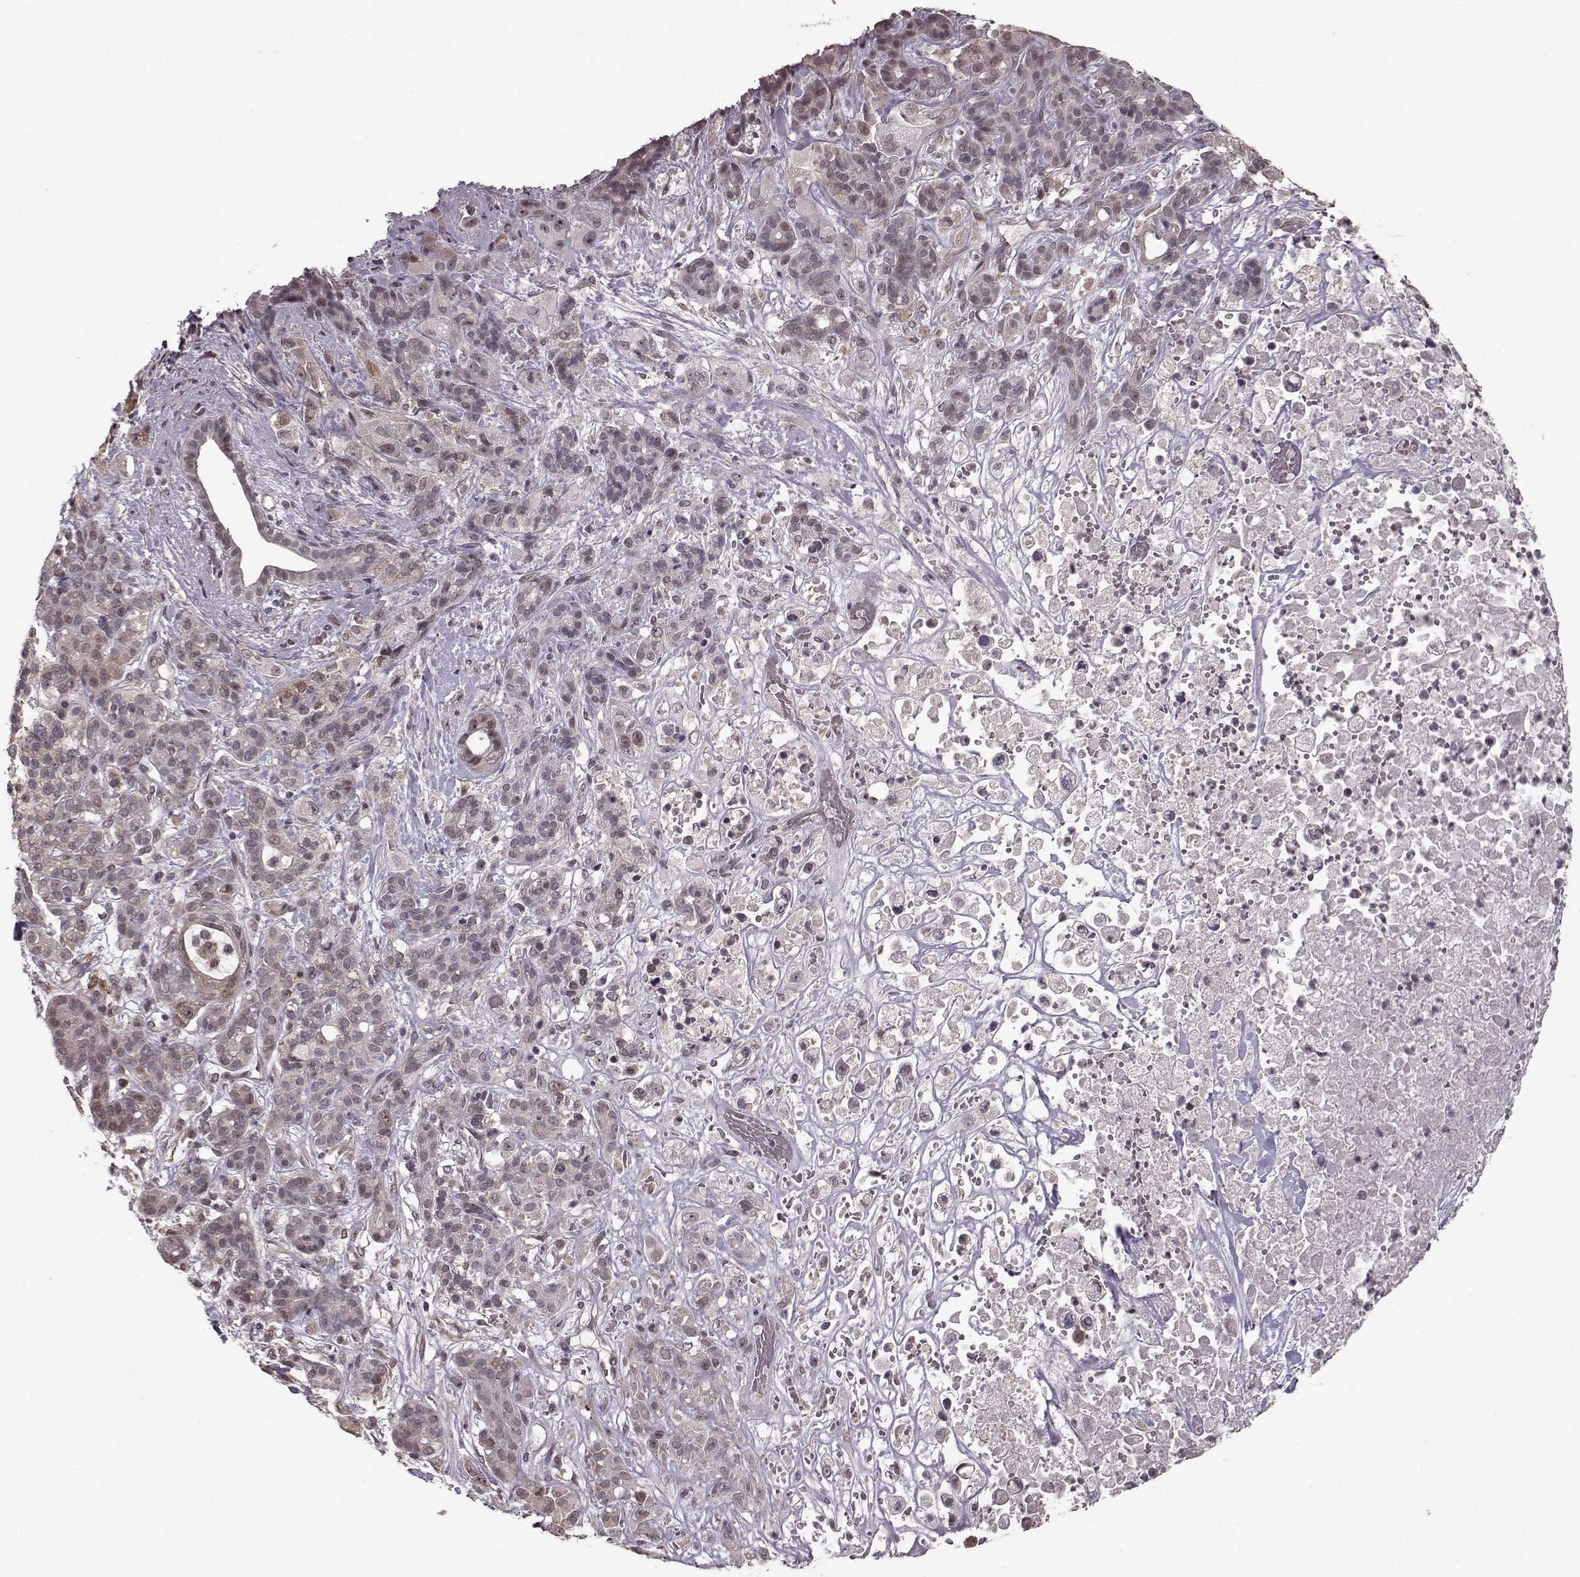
{"staining": {"intensity": "weak", "quantity": ">75%", "location": "cytoplasmic/membranous"}, "tissue": "pancreatic cancer", "cell_type": "Tumor cells", "image_type": "cancer", "snomed": [{"axis": "morphology", "description": "Adenocarcinoma, NOS"}, {"axis": "topography", "description": "Pancreas"}], "caption": "A brown stain shows weak cytoplasmic/membranous expression of a protein in adenocarcinoma (pancreatic) tumor cells.", "gene": "ELOVL5", "patient": {"sex": "male", "age": 44}}